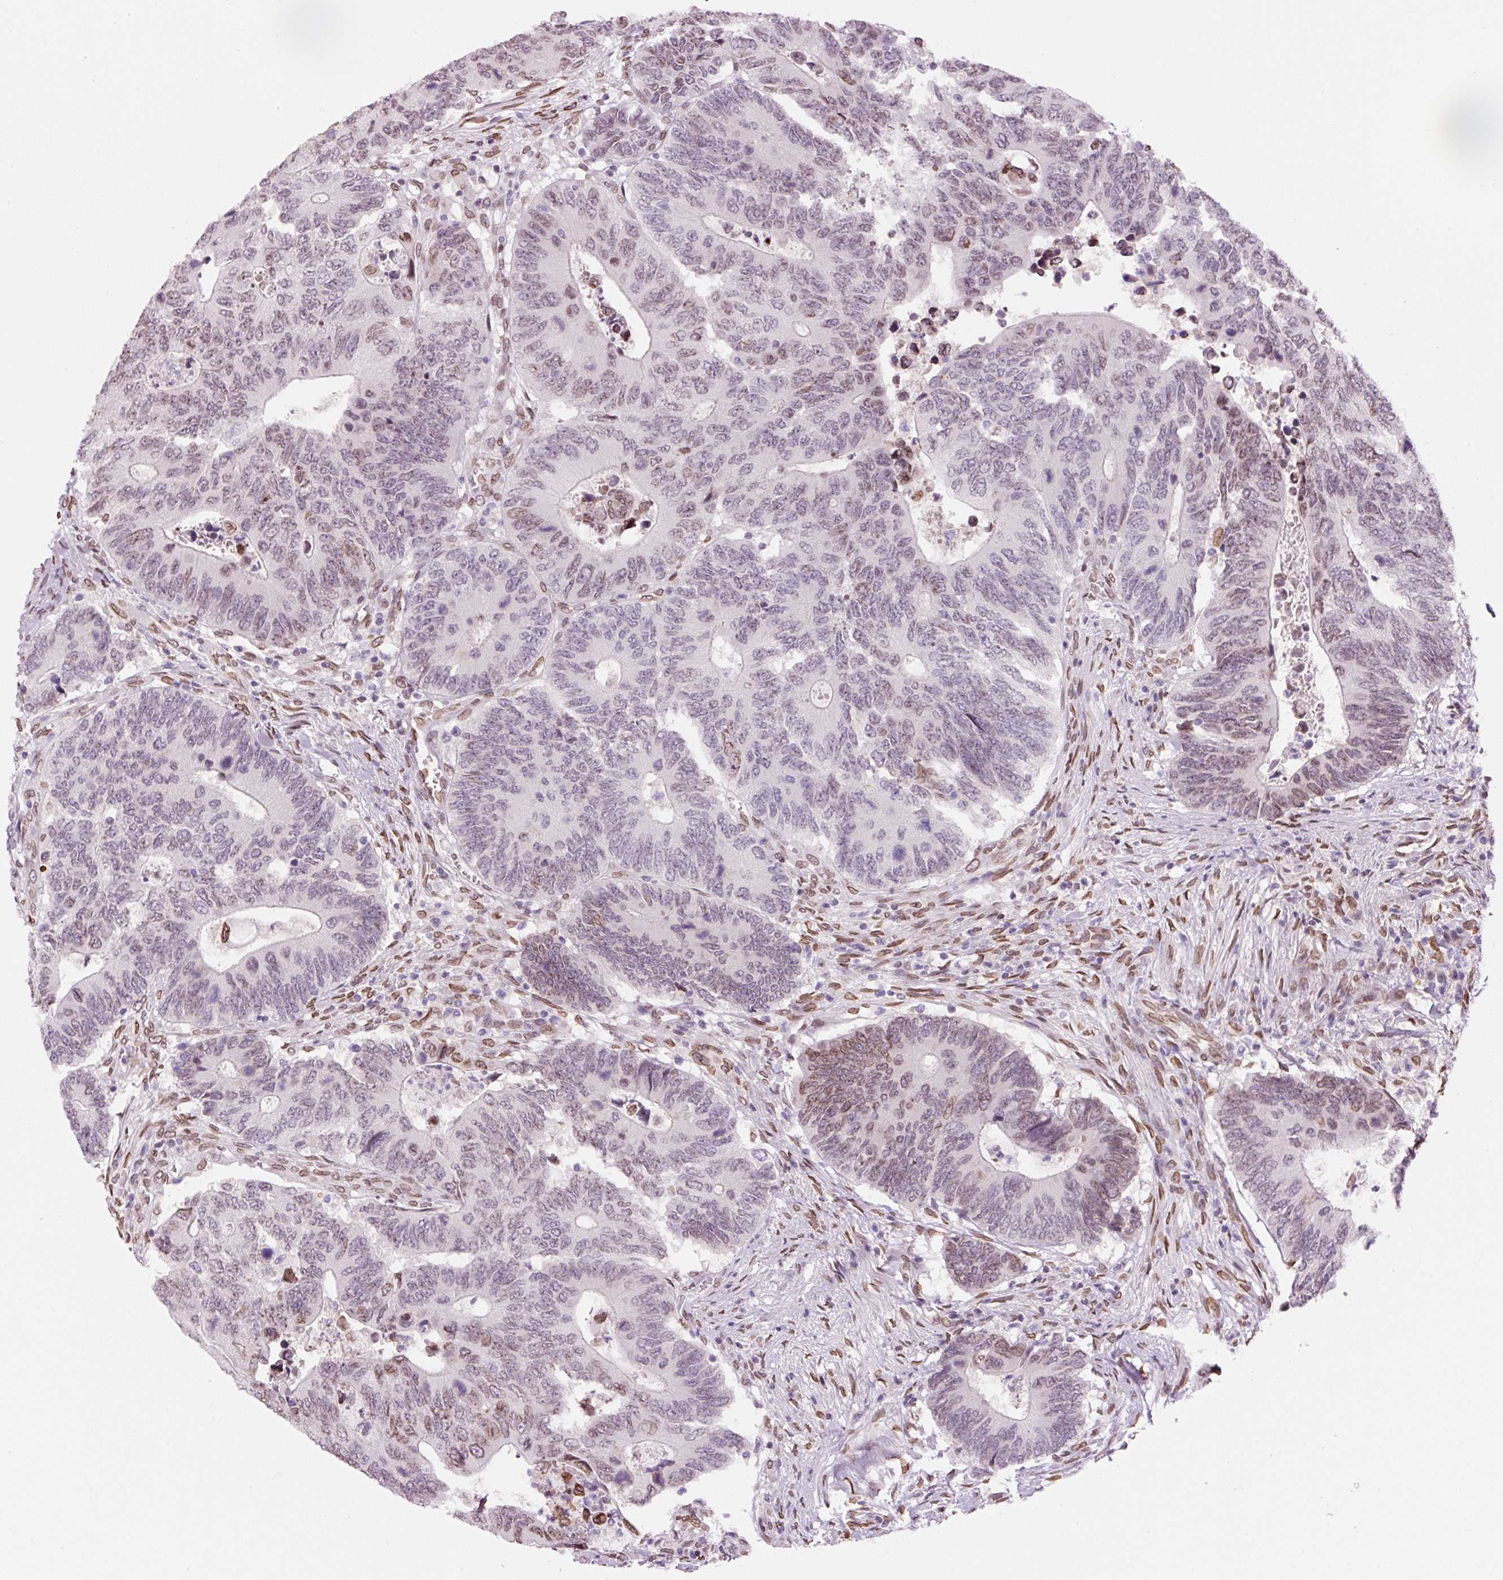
{"staining": {"intensity": "moderate", "quantity": "<25%", "location": "cytoplasmic/membranous,nuclear"}, "tissue": "colorectal cancer", "cell_type": "Tumor cells", "image_type": "cancer", "snomed": [{"axis": "morphology", "description": "Adenocarcinoma, NOS"}, {"axis": "topography", "description": "Colon"}], "caption": "Immunohistochemical staining of colorectal adenocarcinoma reveals moderate cytoplasmic/membranous and nuclear protein staining in about <25% of tumor cells. Using DAB (3,3'-diaminobenzidine) (brown) and hematoxylin (blue) stains, captured at high magnification using brightfield microscopy.", "gene": "ZNF224", "patient": {"sex": "male", "age": 87}}